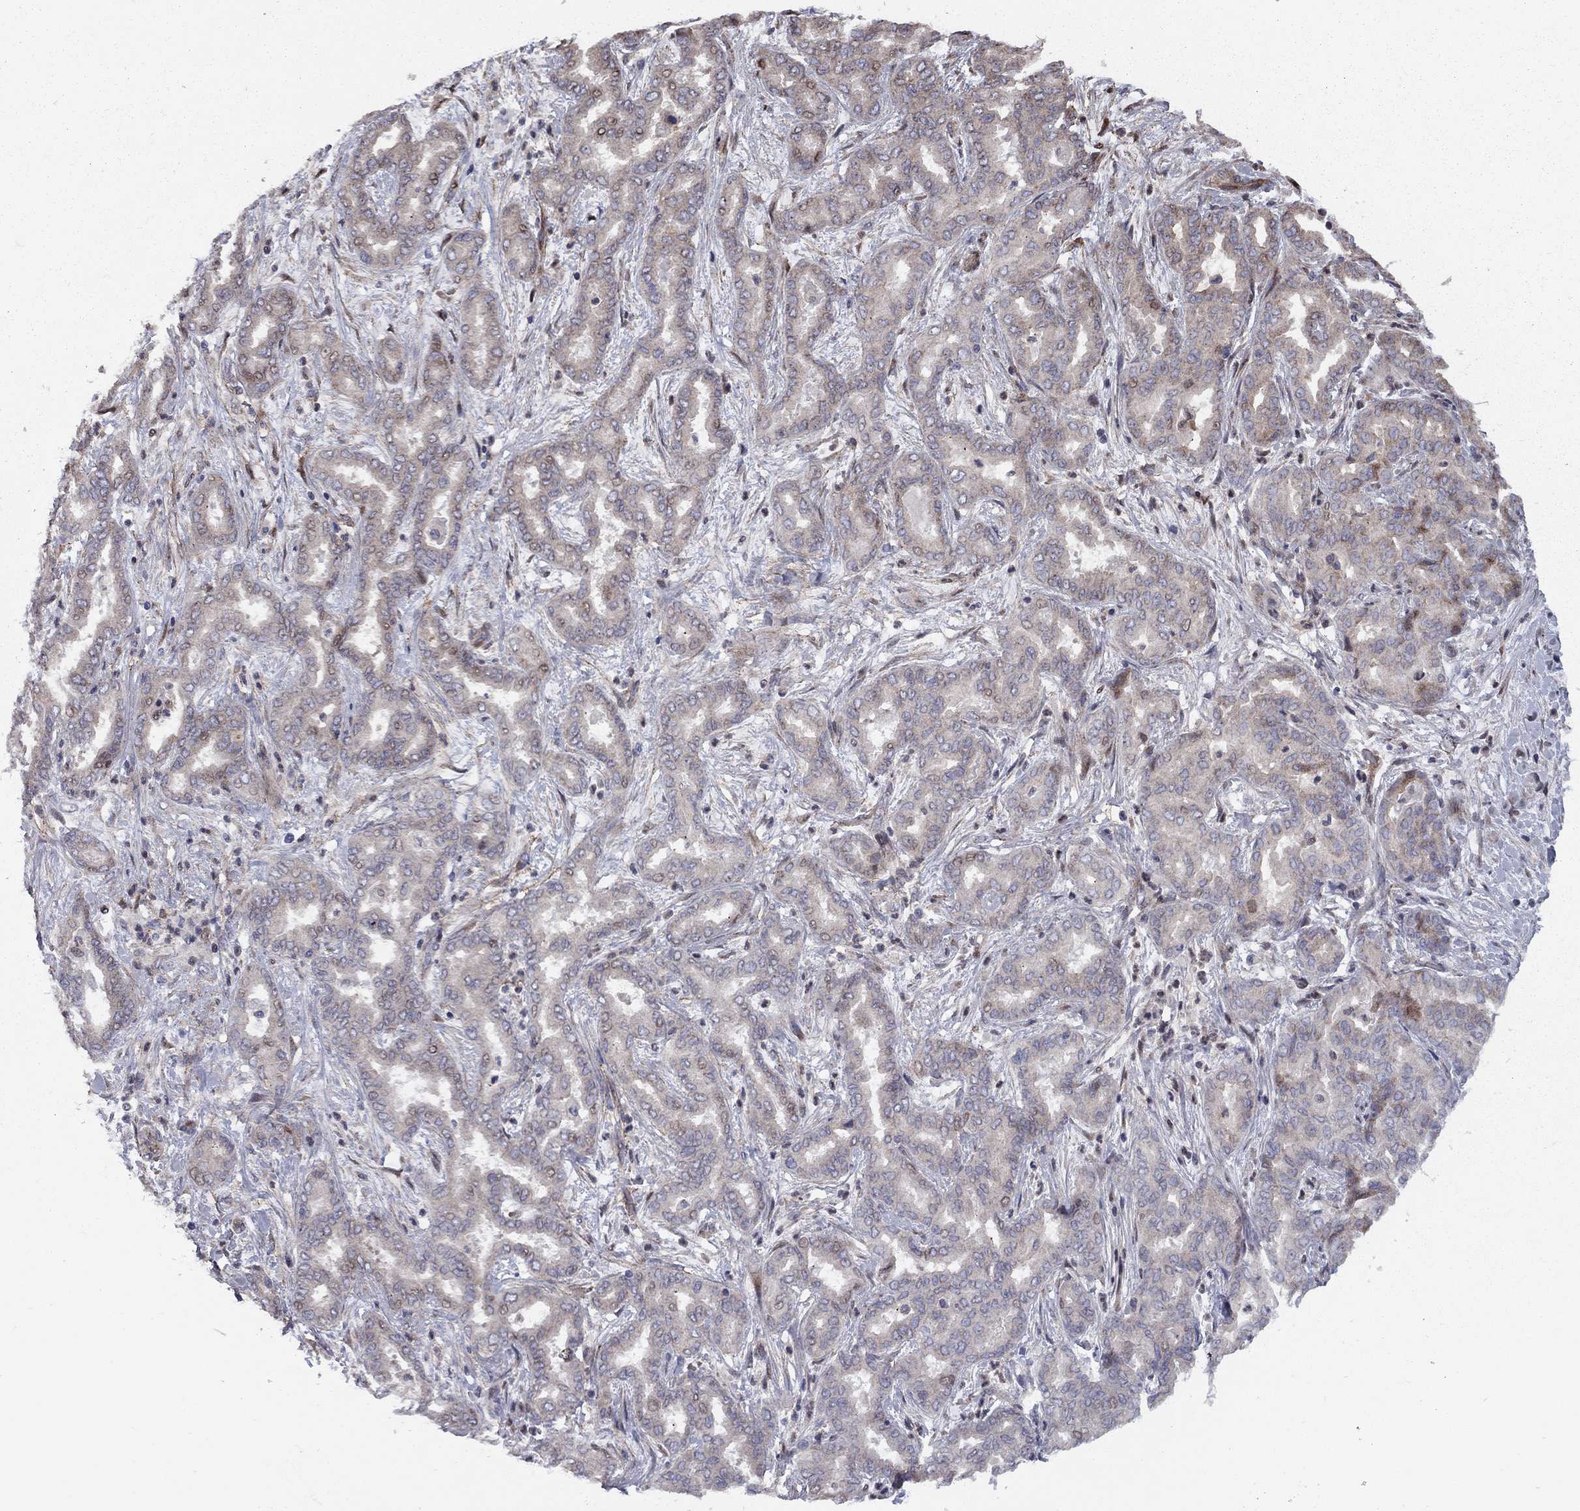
{"staining": {"intensity": "weak", "quantity": "25%-75%", "location": "cytoplasmic/membranous"}, "tissue": "liver cancer", "cell_type": "Tumor cells", "image_type": "cancer", "snomed": [{"axis": "morphology", "description": "Cholangiocarcinoma"}, {"axis": "topography", "description": "Liver"}], "caption": "Immunohistochemistry (DAB (3,3'-diaminobenzidine)) staining of liver cancer reveals weak cytoplasmic/membranous protein staining in about 25%-75% of tumor cells. (DAB IHC, brown staining for protein, blue staining for nuclei).", "gene": "DUSP7", "patient": {"sex": "female", "age": 64}}